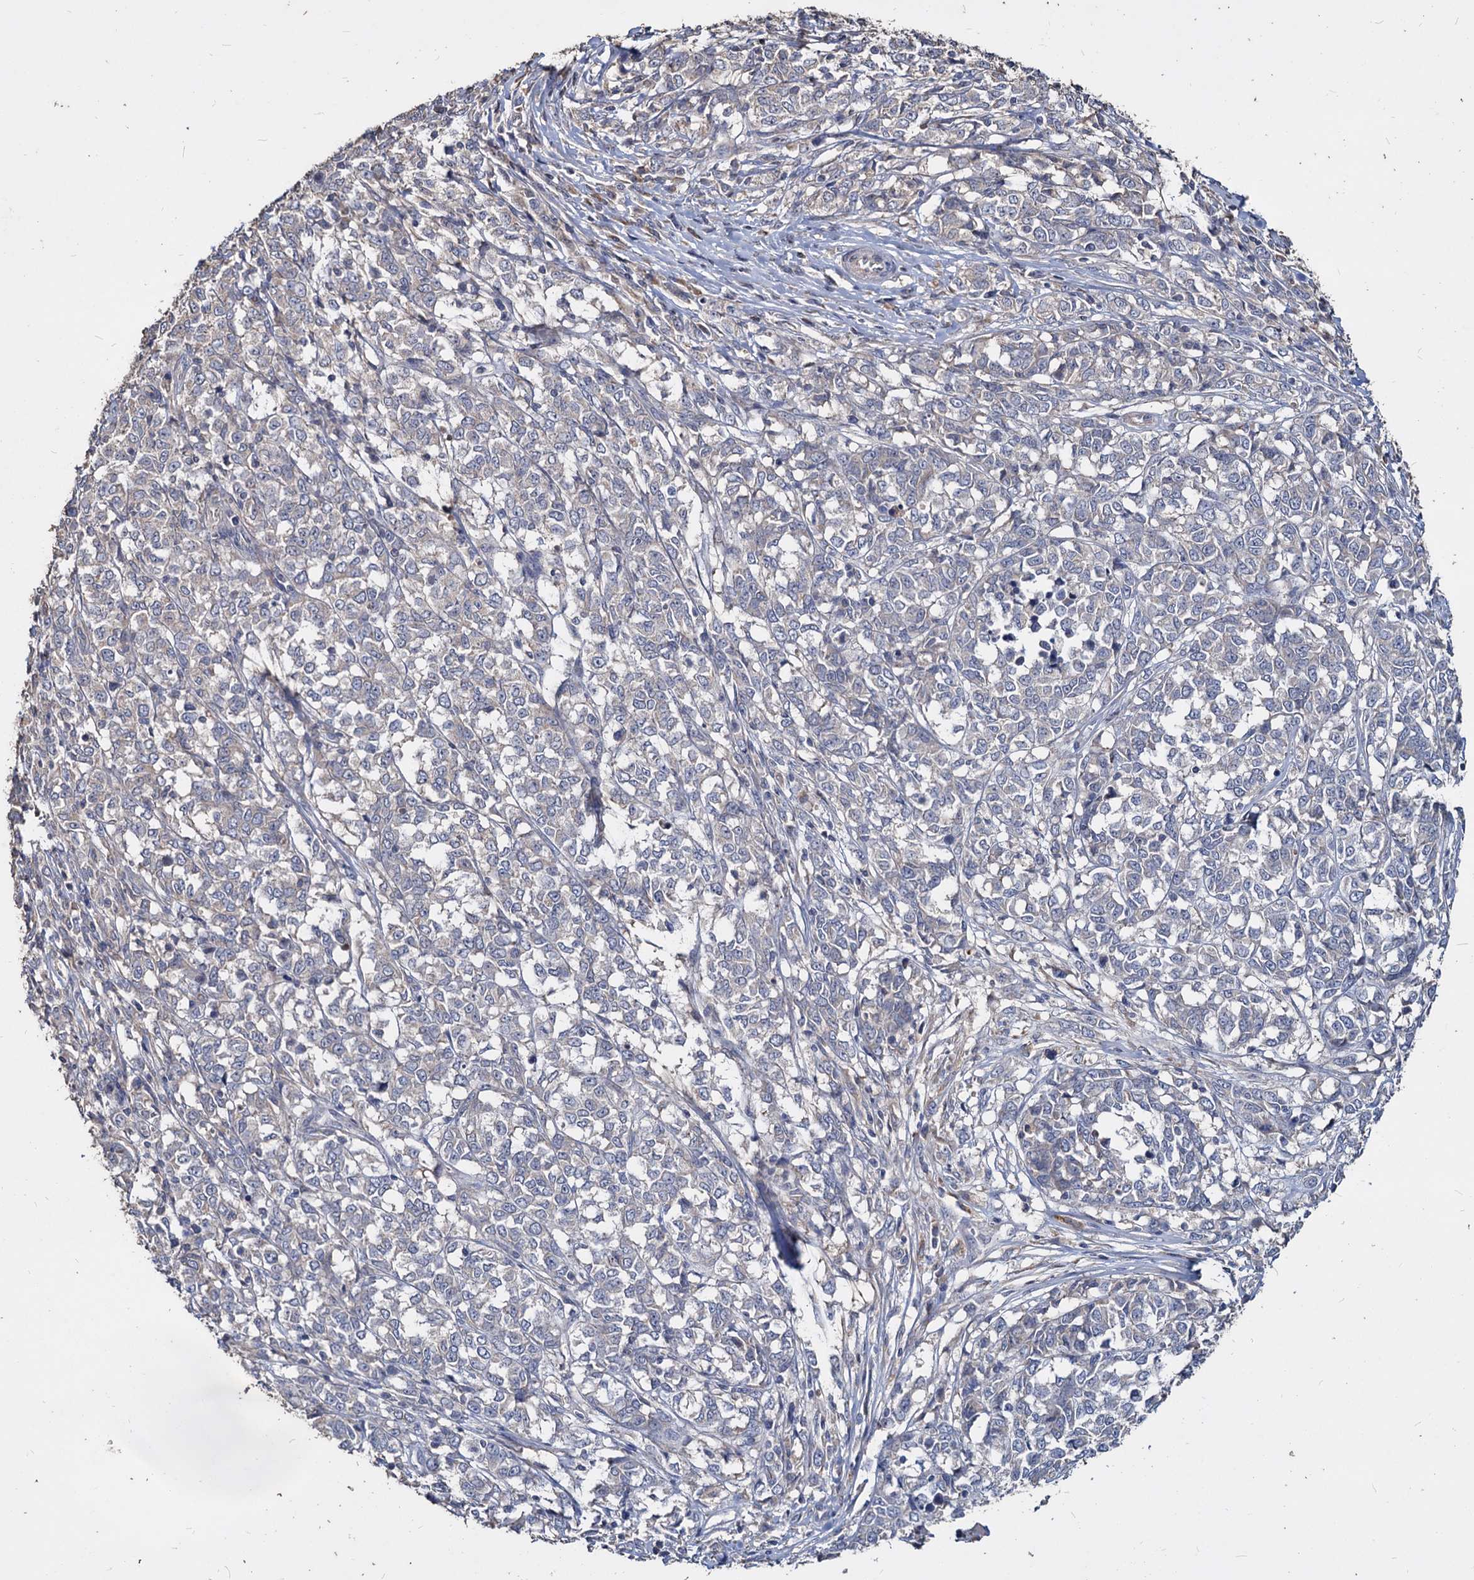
{"staining": {"intensity": "negative", "quantity": "none", "location": "none"}, "tissue": "melanoma", "cell_type": "Tumor cells", "image_type": "cancer", "snomed": [{"axis": "morphology", "description": "Malignant melanoma, NOS"}, {"axis": "topography", "description": "Skin"}], "caption": "An immunohistochemistry (IHC) micrograph of malignant melanoma is shown. There is no staining in tumor cells of malignant melanoma.", "gene": "DEPDC4", "patient": {"sex": "female", "age": 72}}